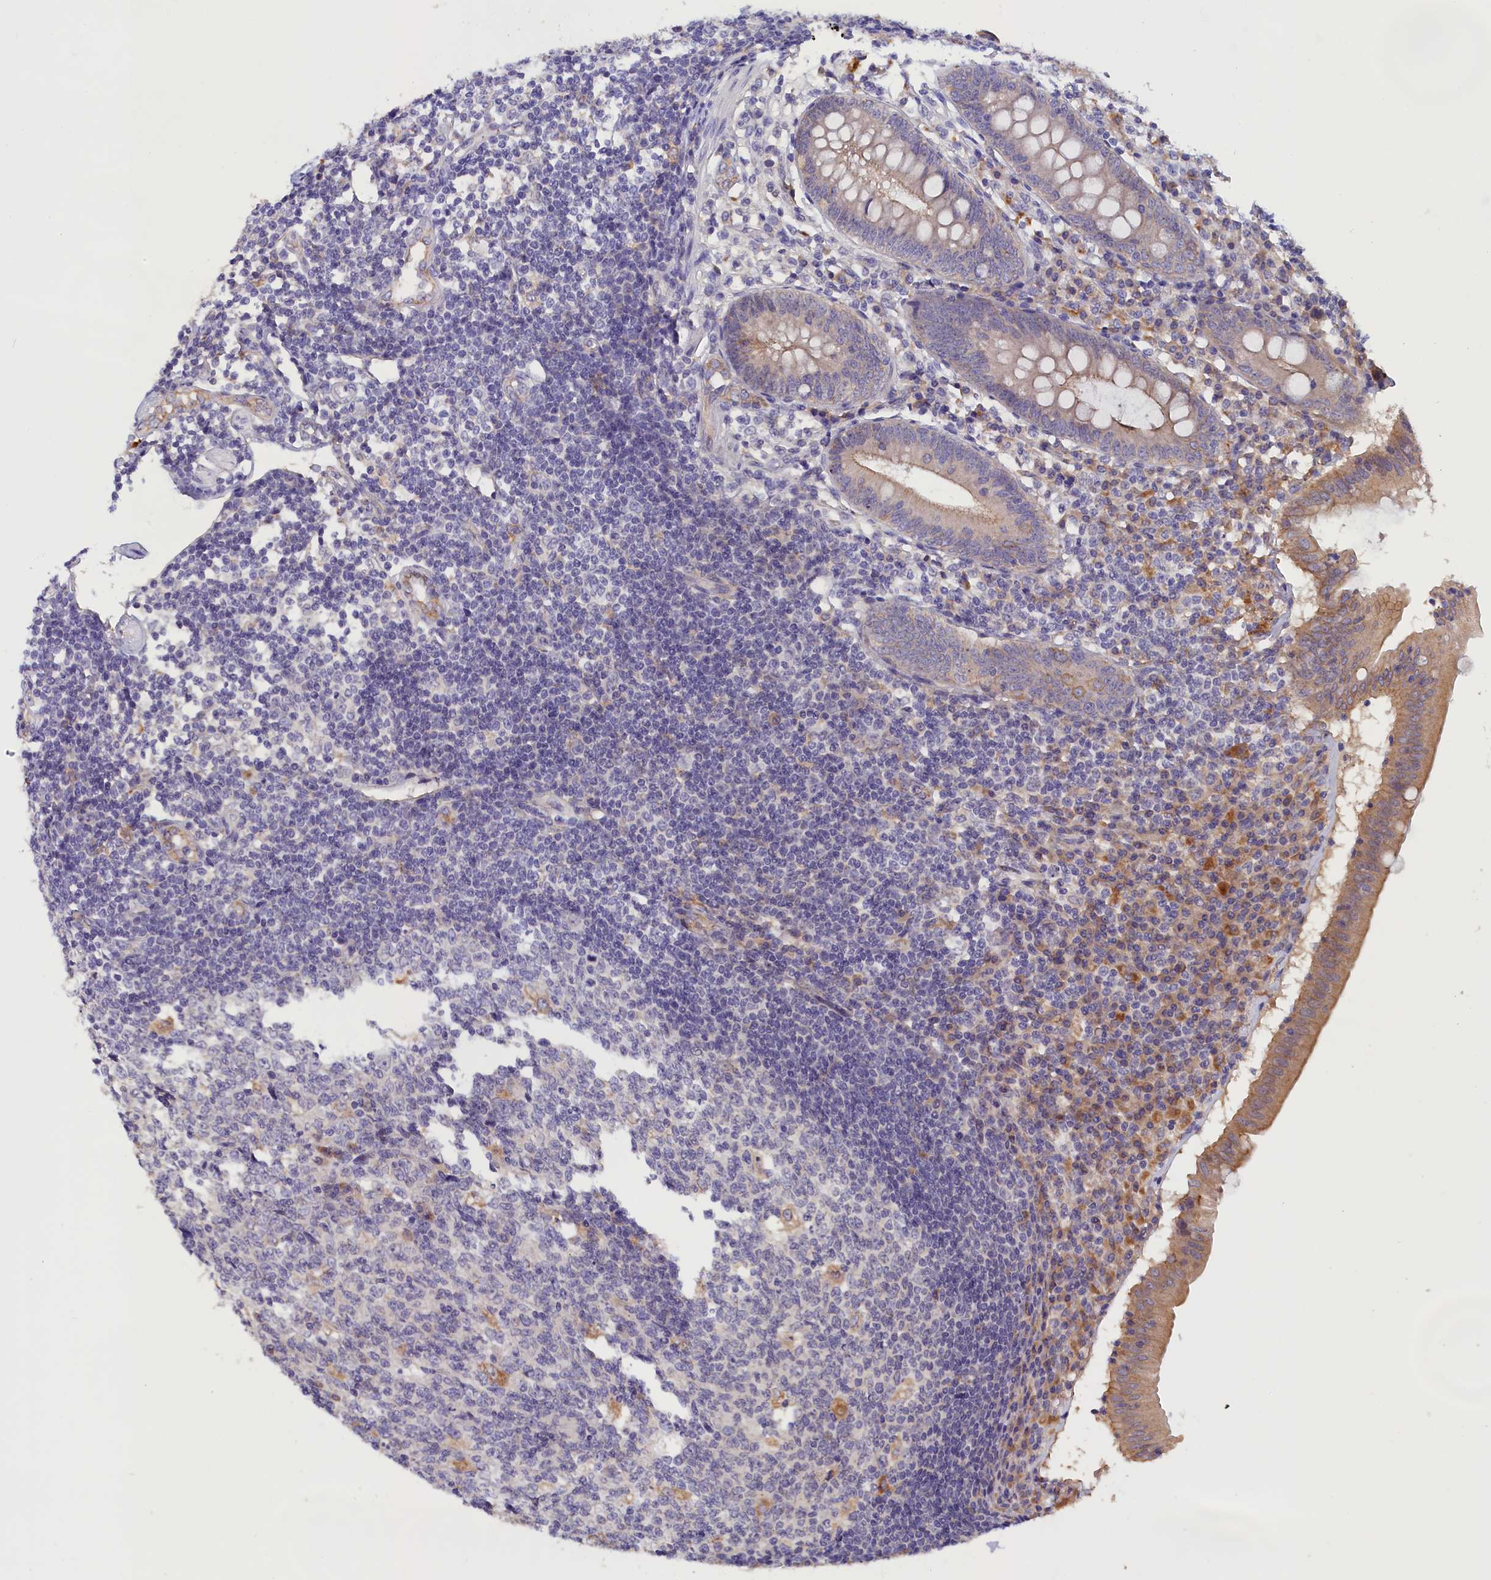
{"staining": {"intensity": "weak", "quantity": "25%-75%", "location": "cytoplasmic/membranous"}, "tissue": "appendix", "cell_type": "Glandular cells", "image_type": "normal", "snomed": [{"axis": "morphology", "description": "Normal tissue, NOS"}, {"axis": "topography", "description": "Appendix"}], "caption": "A micrograph showing weak cytoplasmic/membranous positivity in approximately 25%-75% of glandular cells in unremarkable appendix, as visualized by brown immunohistochemical staining.", "gene": "COL19A1", "patient": {"sex": "female", "age": 54}}